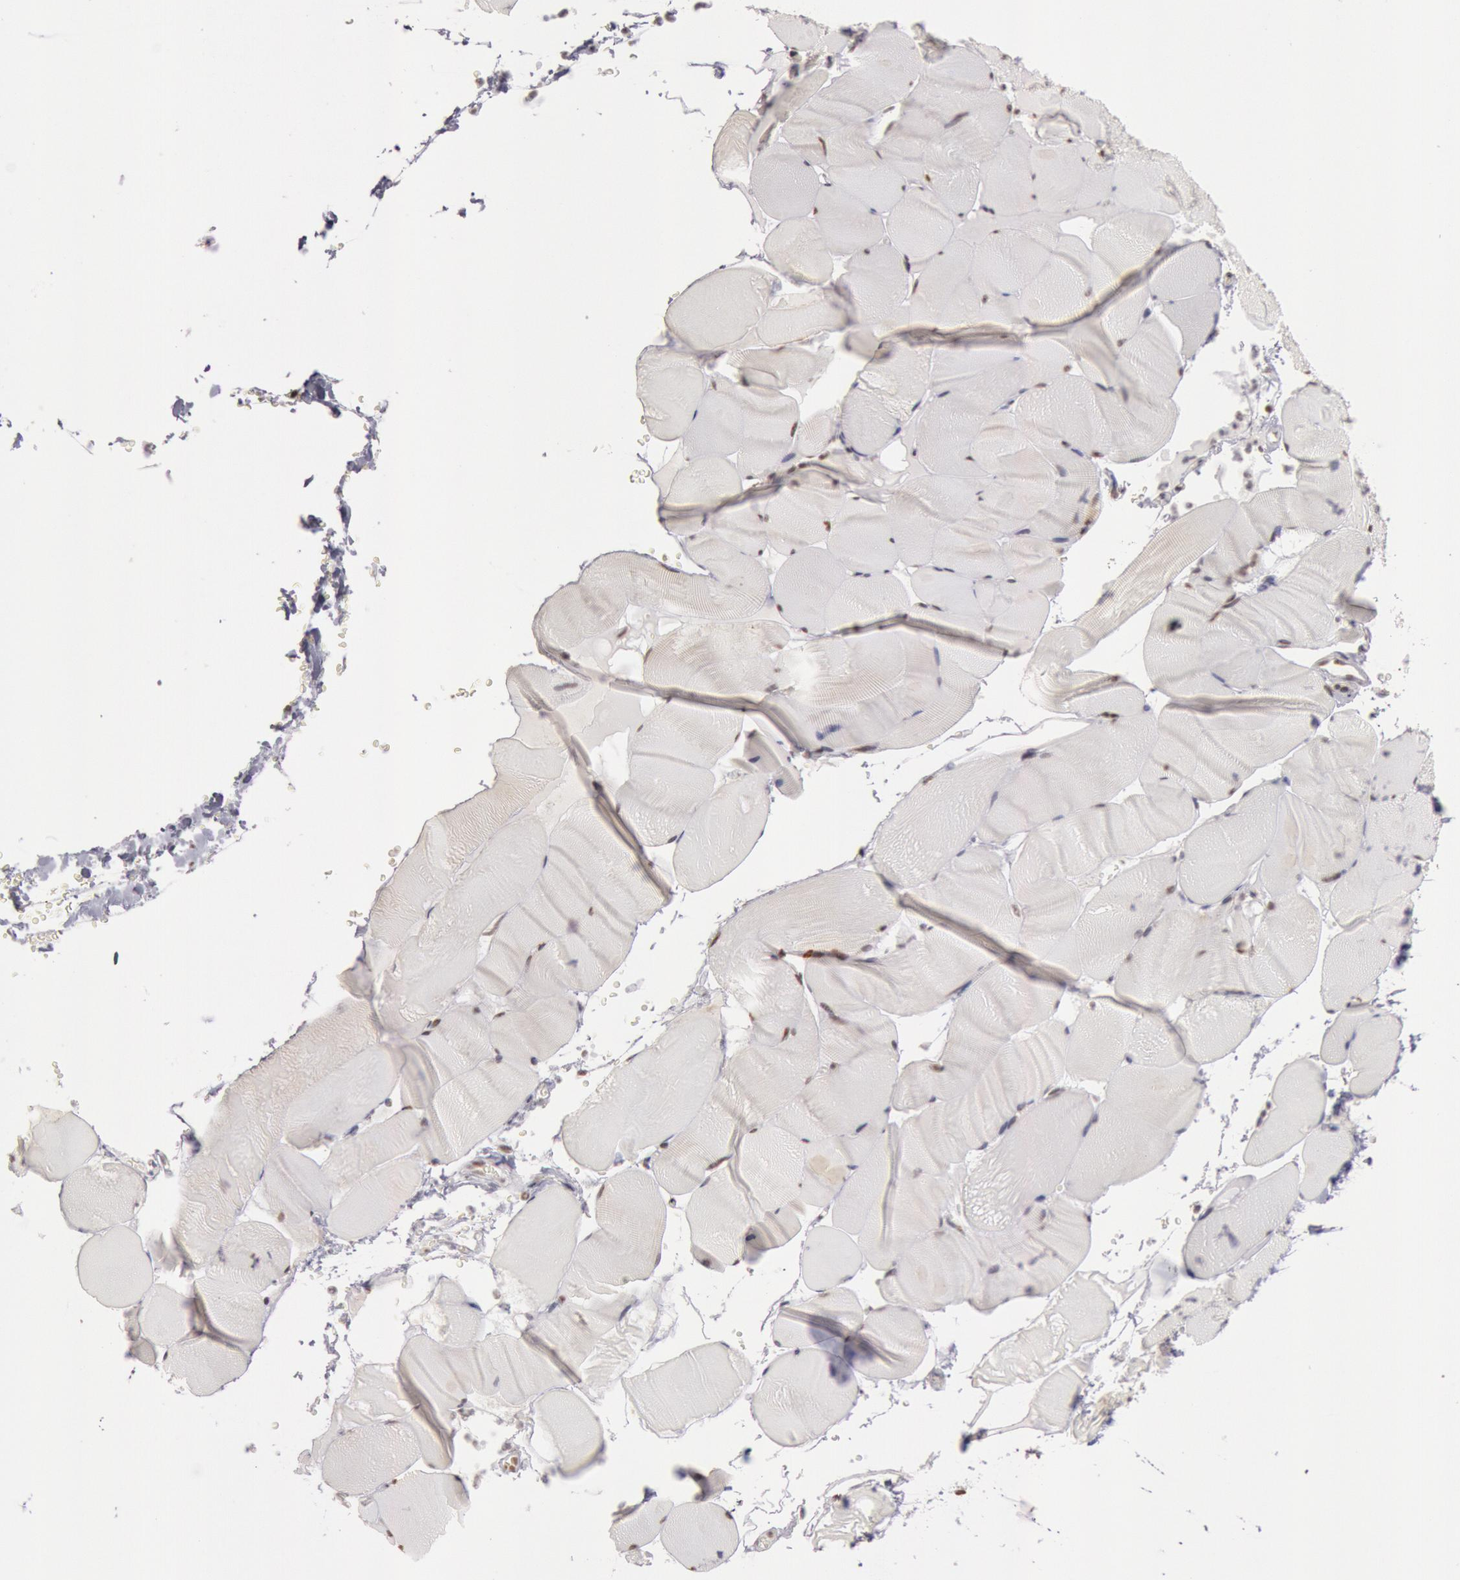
{"staining": {"intensity": "moderate", "quantity": "<25%", "location": "nuclear"}, "tissue": "skeletal muscle", "cell_type": "Myocytes", "image_type": "normal", "snomed": [{"axis": "morphology", "description": "Normal tissue, NOS"}, {"axis": "topography", "description": "Skeletal muscle"}], "caption": "Protein staining of normal skeletal muscle displays moderate nuclear expression in about <25% of myocytes.", "gene": "ESS2", "patient": {"sex": "male", "age": 62}}